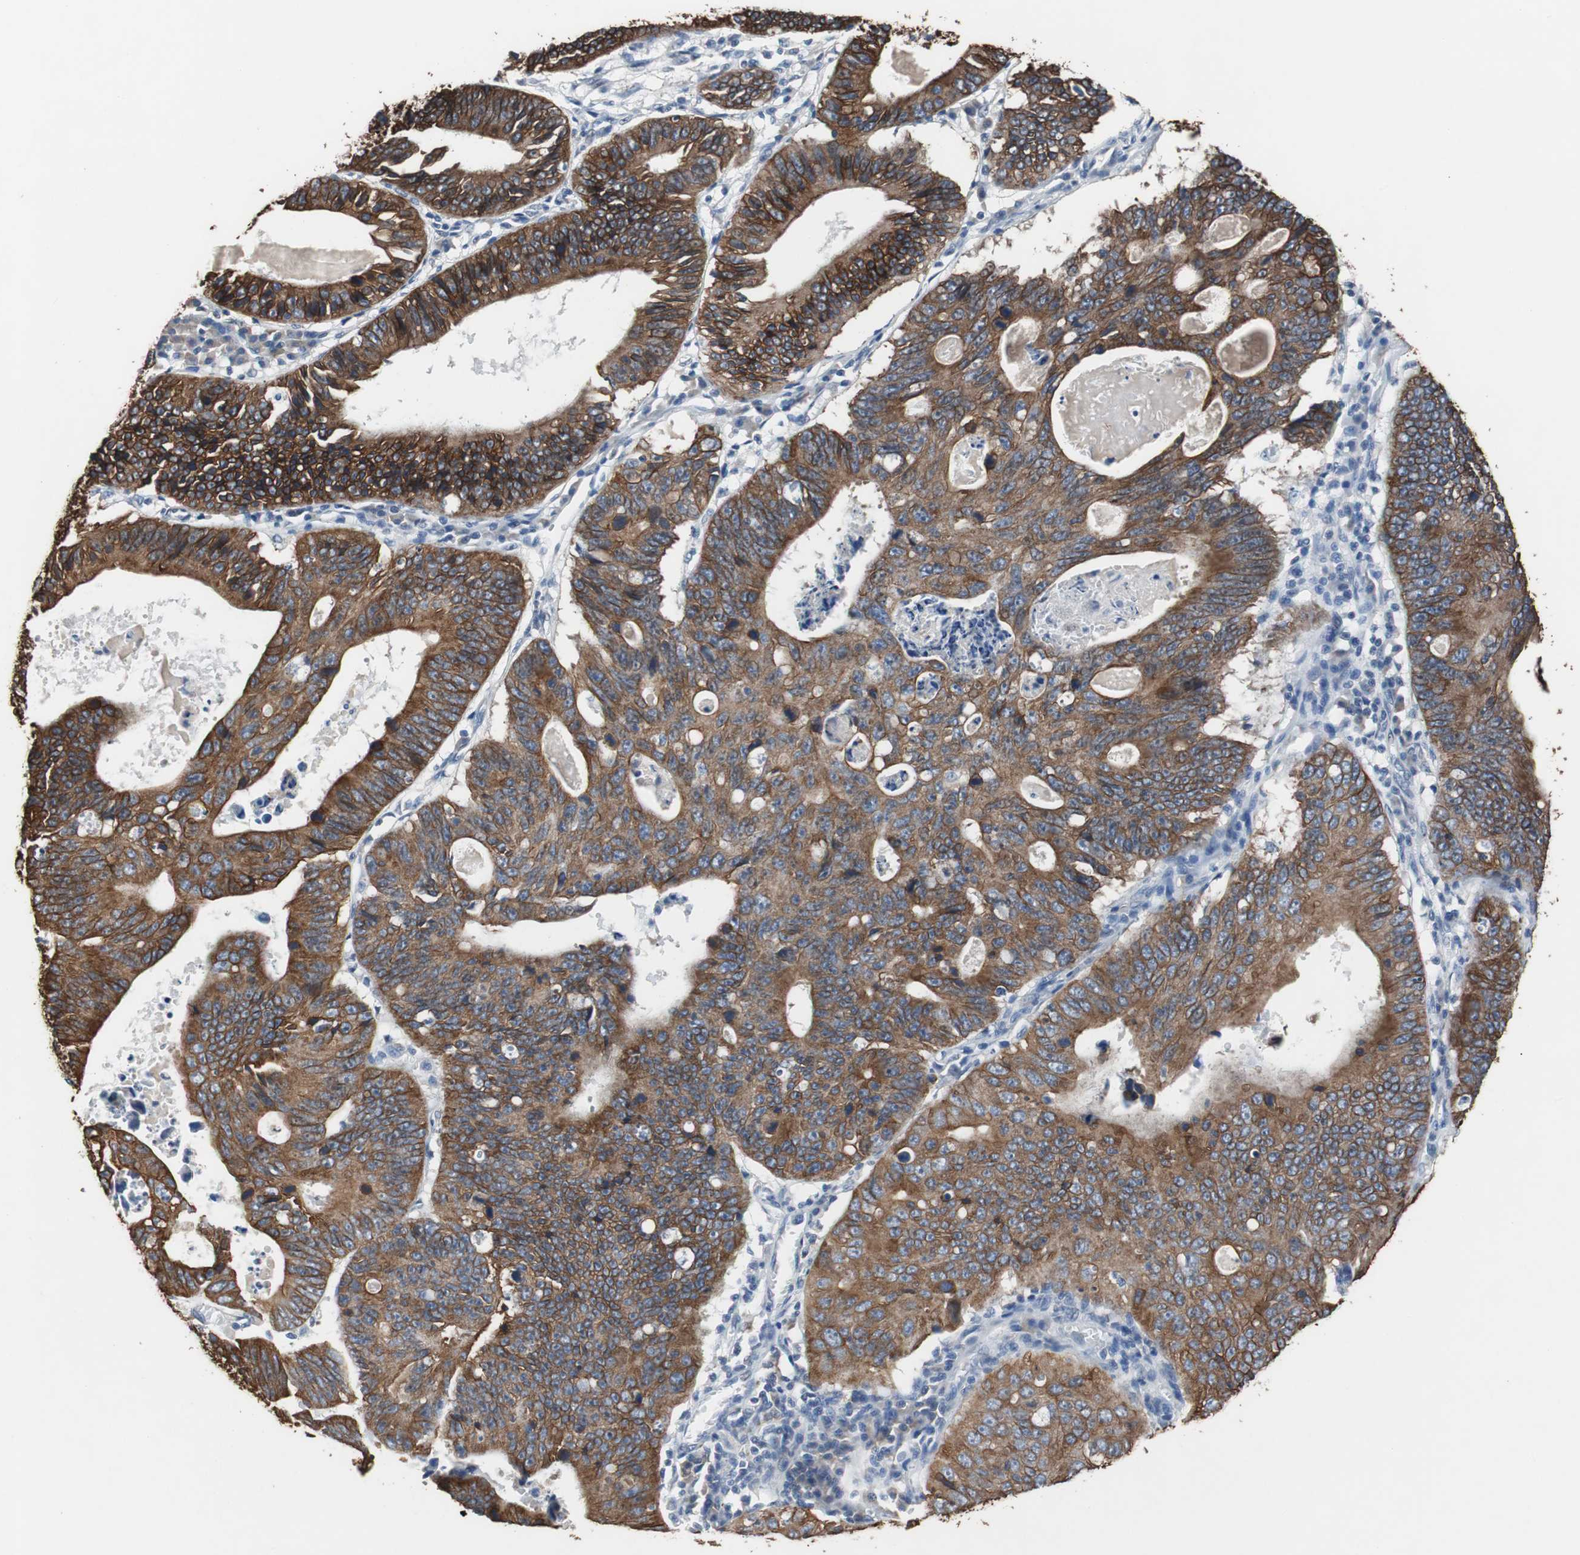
{"staining": {"intensity": "strong", "quantity": ">75%", "location": "cytoplasmic/membranous"}, "tissue": "stomach cancer", "cell_type": "Tumor cells", "image_type": "cancer", "snomed": [{"axis": "morphology", "description": "Adenocarcinoma, NOS"}, {"axis": "topography", "description": "Stomach"}], "caption": "Stomach cancer tissue reveals strong cytoplasmic/membranous staining in approximately >75% of tumor cells, visualized by immunohistochemistry.", "gene": "USP10", "patient": {"sex": "male", "age": 59}}